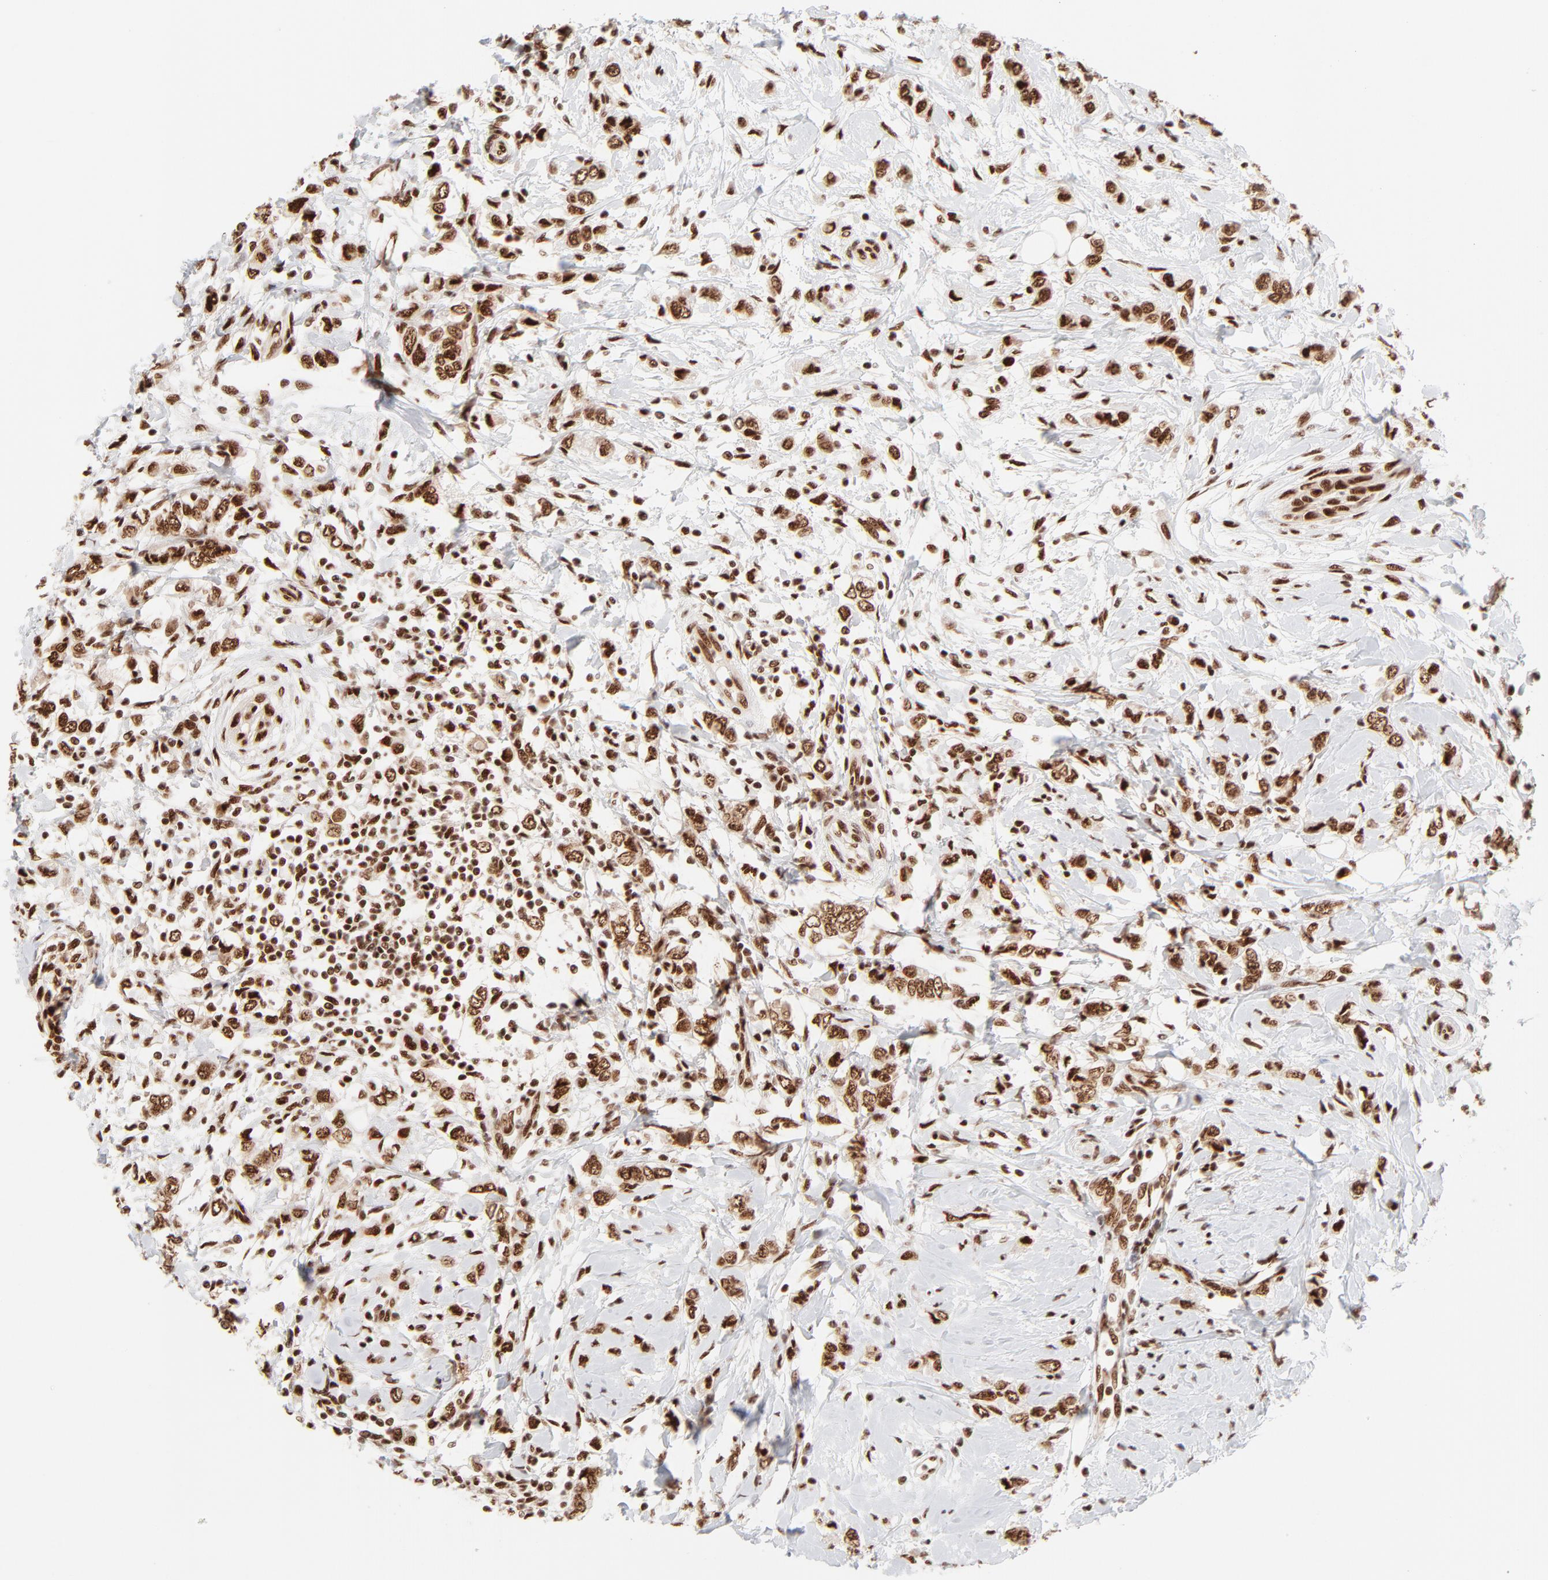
{"staining": {"intensity": "strong", "quantity": ">75%", "location": "nuclear"}, "tissue": "breast cancer", "cell_type": "Tumor cells", "image_type": "cancer", "snomed": [{"axis": "morphology", "description": "Normal tissue, NOS"}, {"axis": "morphology", "description": "Lobular carcinoma"}, {"axis": "topography", "description": "Breast"}], "caption": "There is high levels of strong nuclear expression in tumor cells of breast cancer (lobular carcinoma), as demonstrated by immunohistochemical staining (brown color).", "gene": "TARDBP", "patient": {"sex": "female", "age": 47}}